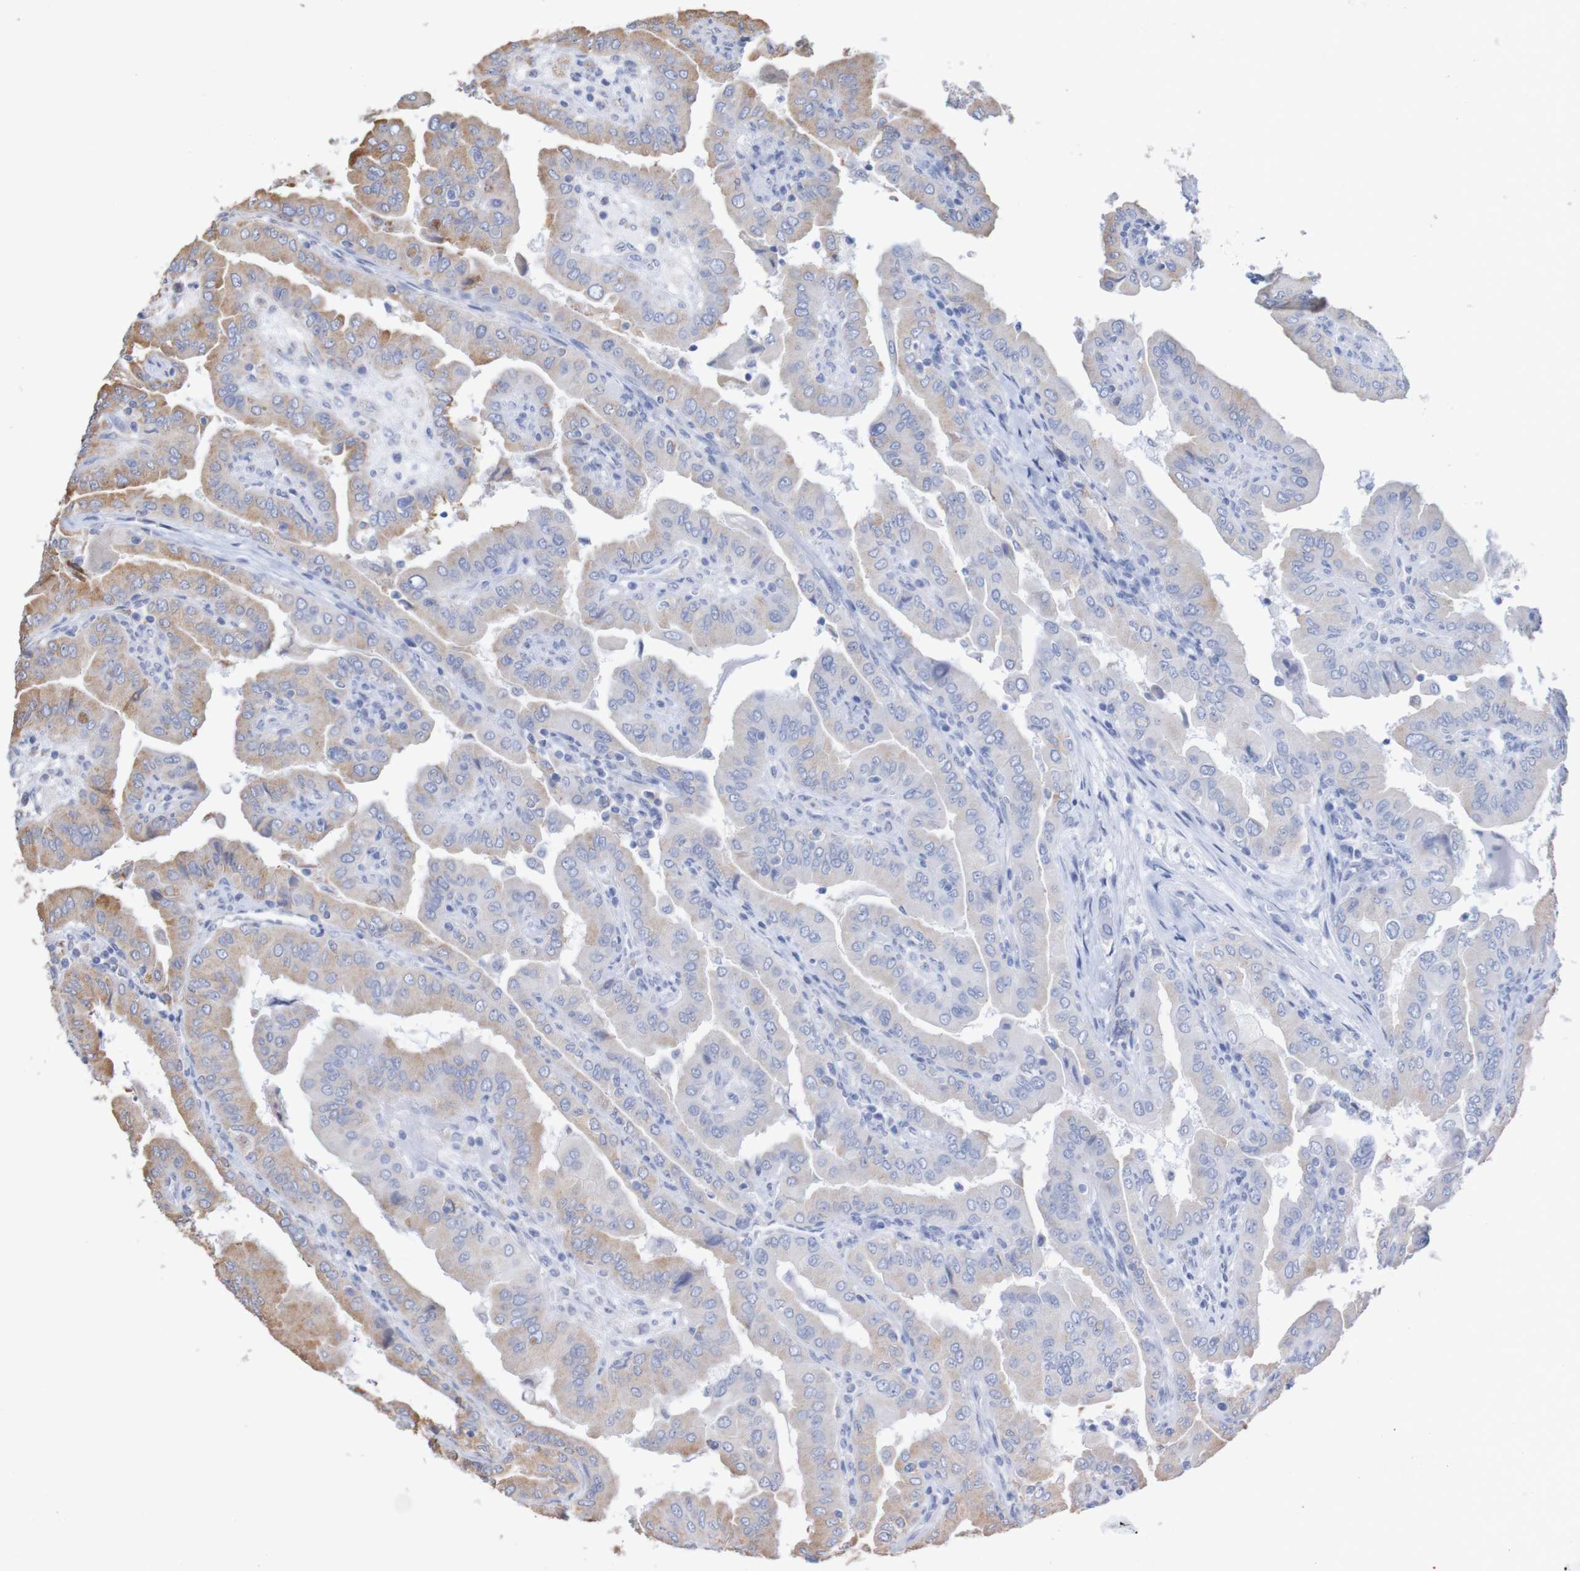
{"staining": {"intensity": "moderate", "quantity": "<25%", "location": "cytoplasmic/membranous"}, "tissue": "thyroid cancer", "cell_type": "Tumor cells", "image_type": "cancer", "snomed": [{"axis": "morphology", "description": "Papillary adenocarcinoma, NOS"}, {"axis": "topography", "description": "Thyroid gland"}], "caption": "Papillary adenocarcinoma (thyroid) tissue demonstrates moderate cytoplasmic/membranous expression in about <25% of tumor cells, visualized by immunohistochemistry. Nuclei are stained in blue.", "gene": "PDIA3", "patient": {"sex": "male", "age": 33}}